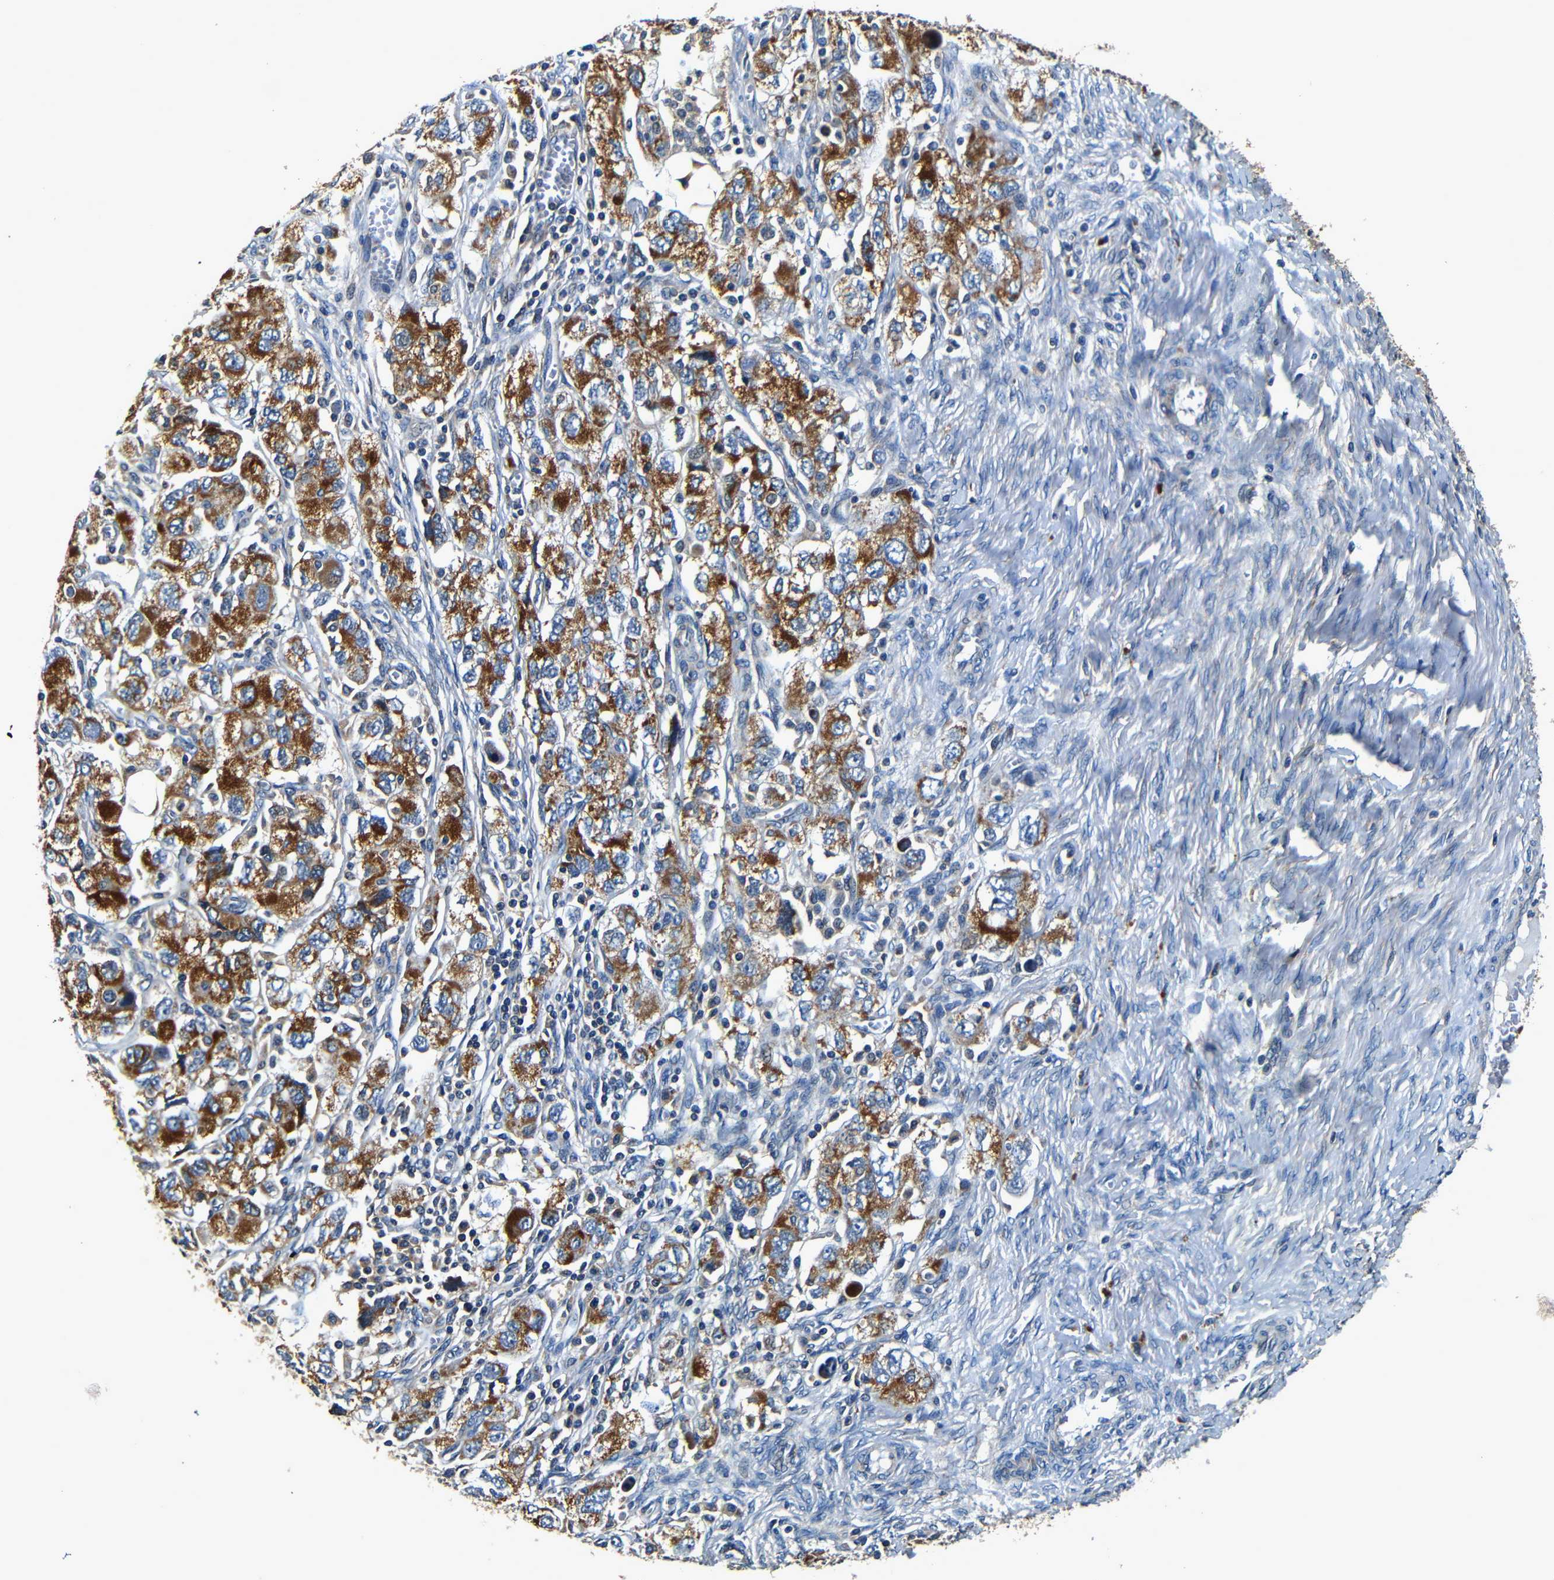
{"staining": {"intensity": "moderate", "quantity": ">75%", "location": "cytoplasmic/membranous"}, "tissue": "ovarian cancer", "cell_type": "Tumor cells", "image_type": "cancer", "snomed": [{"axis": "morphology", "description": "Carcinoma, NOS"}, {"axis": "morphology", "description": "Cystadenocarcinoma, serous, NOS"}, {"axis": "topography", "description": "Ovary"}], "caption": "Immunohistochemistry (IHC) staining of ovarian cancer, which demonstrates medium levels of moderate cytoplasmic/membranous staining in about >75% of tumor cells indicating moderate cytoplasmic/membranous protein staining. The staining was performed using DAB (brown) for protein detection and nuclei were counterstained in hematoxylin (blue).", "gene": "MTX1", "patient": {"sex": "female", "age": 69}}